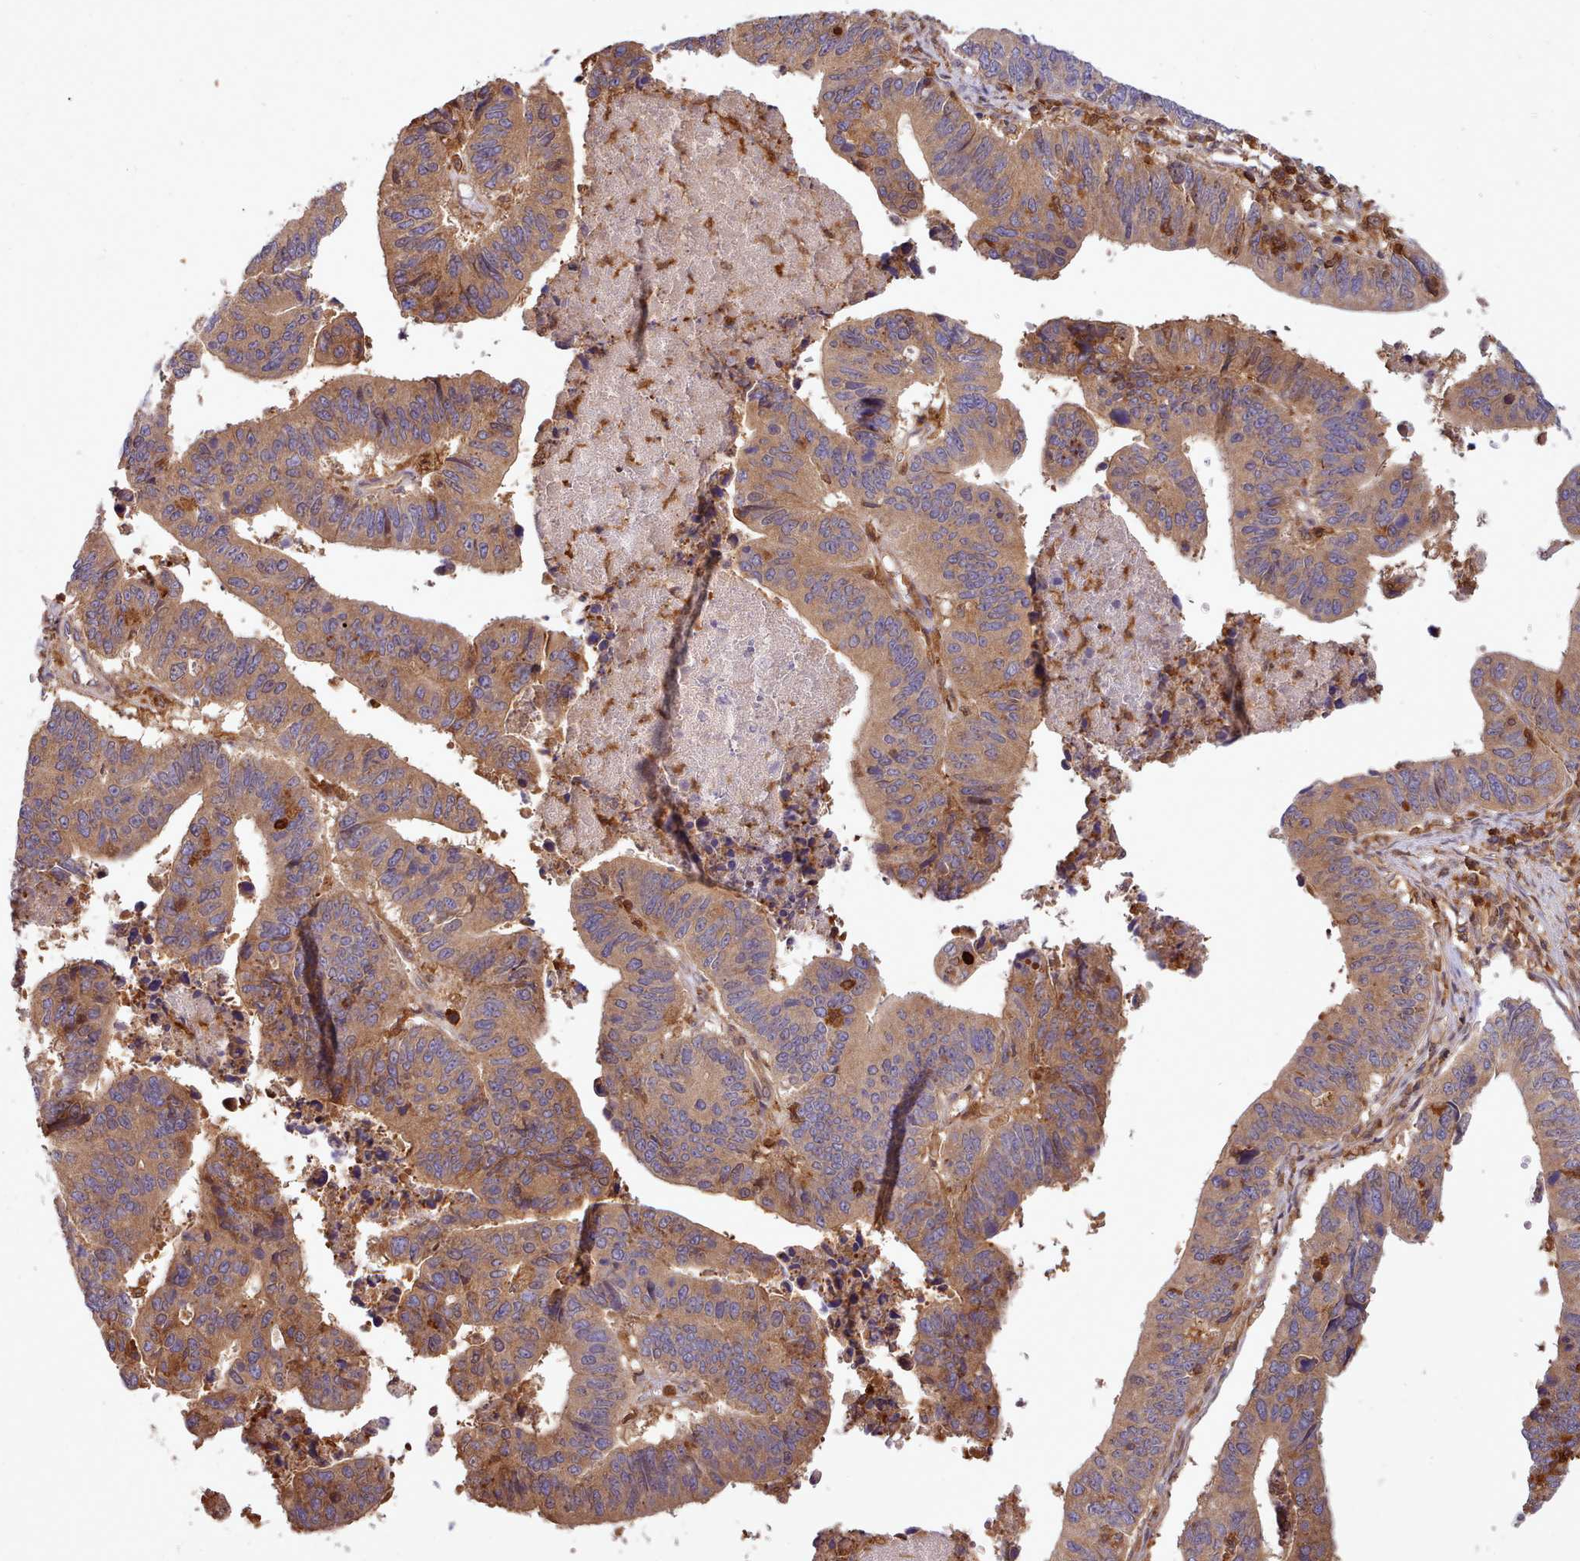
{"staining": {"intensity": "moderate", "quantity": ">75%", "location": "cytoplasmic/membranous"}, "tissue": "stomach cancer", "cell_type": "Tumor cells", "image_type": "cancer", "snomed": [{"axis": "morphology", "description": "Adenocarcinoma, NOS"}, {"axis": "topography", "description": "Stomach"}], "caption": "Tumor cells exhibit moderate cytoplasmic/membranous positivity in approximately >75% of cells in adenocarcinoma (stomach).", "gene": "SLC4A9", "patient": {"sex": "male", "age": 59}}